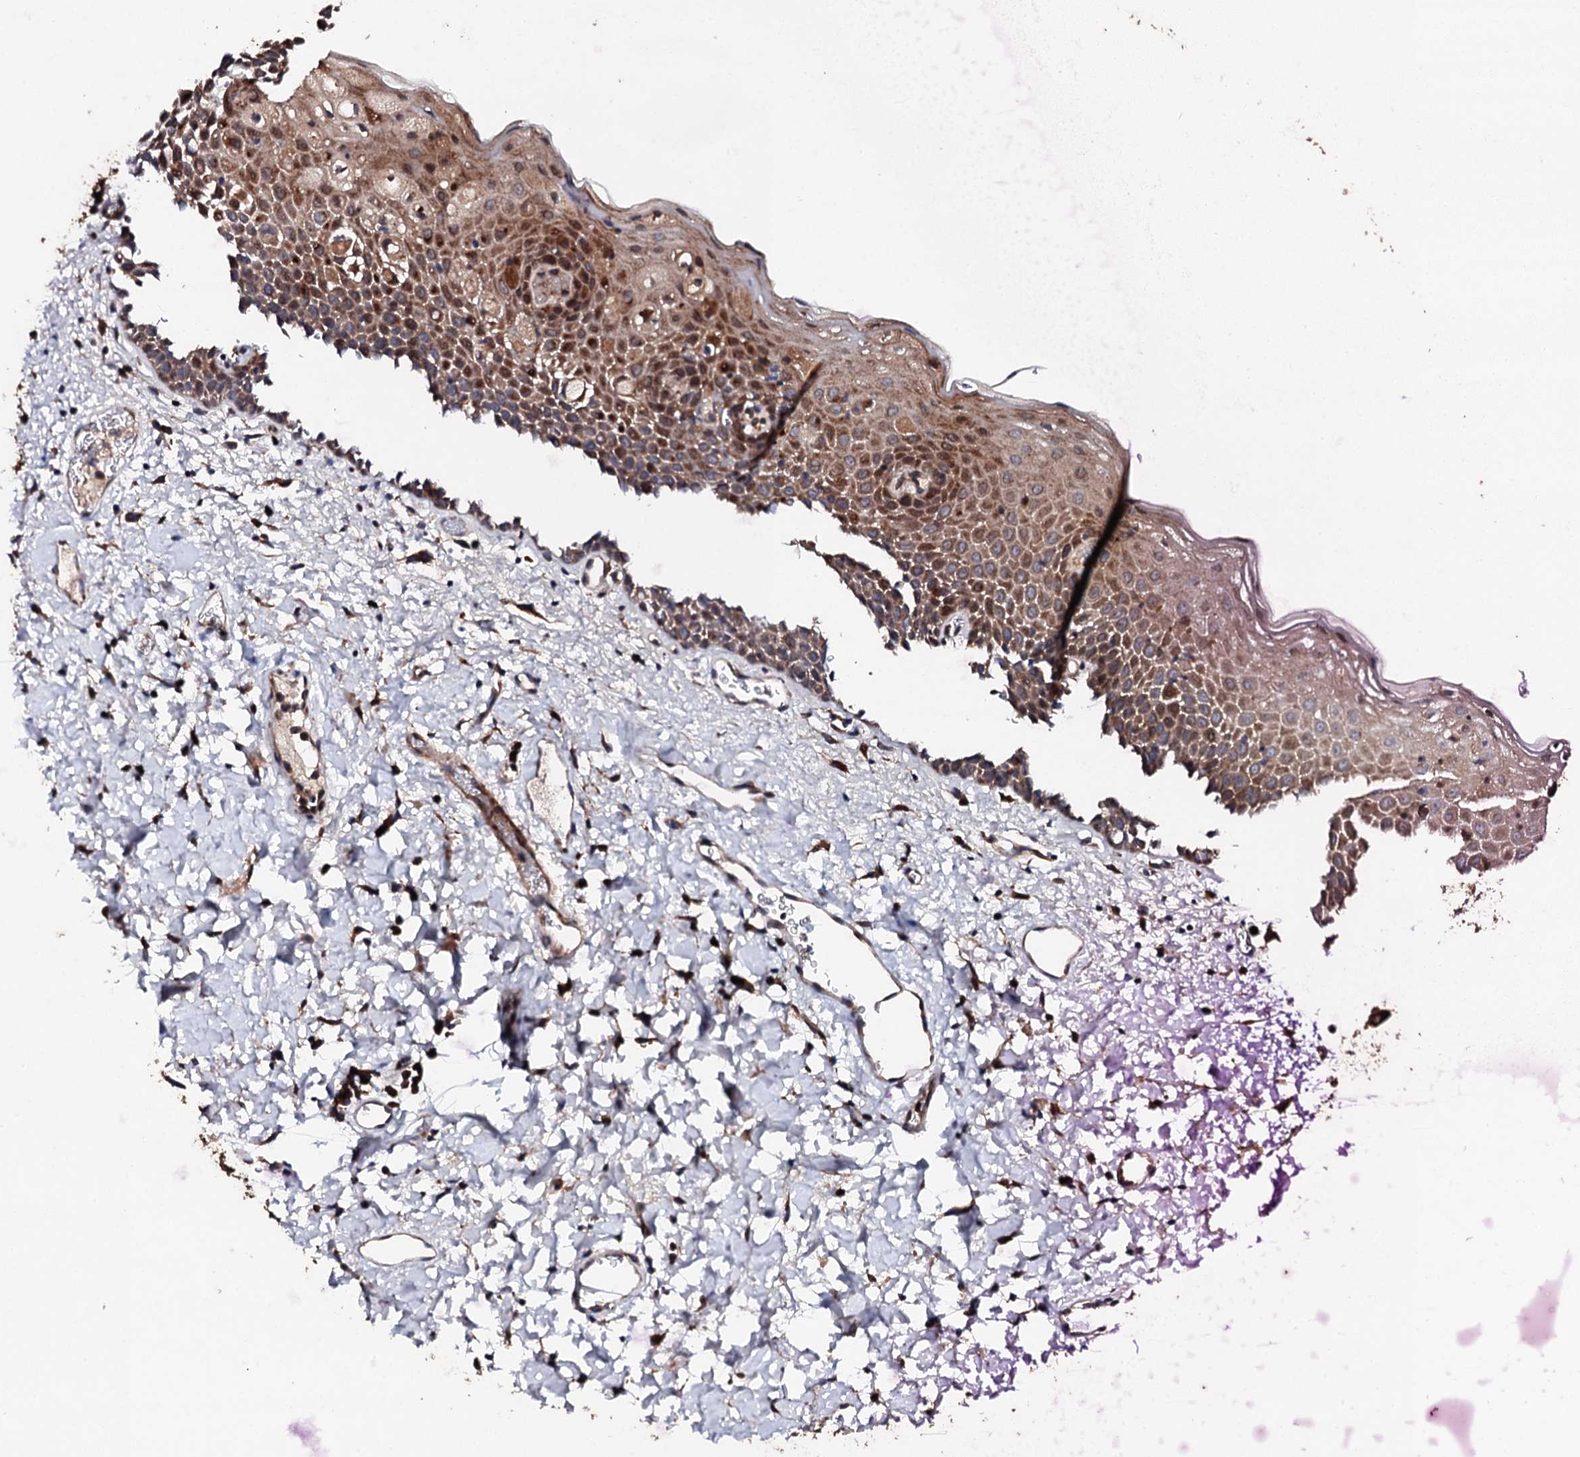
{"staining": {"intensity": "moderate", "quantity": "25%-75%", "location": "cytoplasmic/membranous"}, "tissue": "oral mucosa", "cell_type": "Squamous epithelial cells", "image_type": "normal", "snomed": [{"axis": "morphology", "description": "Normal tissue, NOS"}, {"axis": "topography", "description": "Oral tissue"}], "caption": "Protein expression analysis of unremarkable oral mucosa shows moderate cytoplasmic/membranous expression in approximately 25%-75% of squamous epithelial cells.", "gene": "LIPT2", "patient": {"sex": "male", "age": 74}}